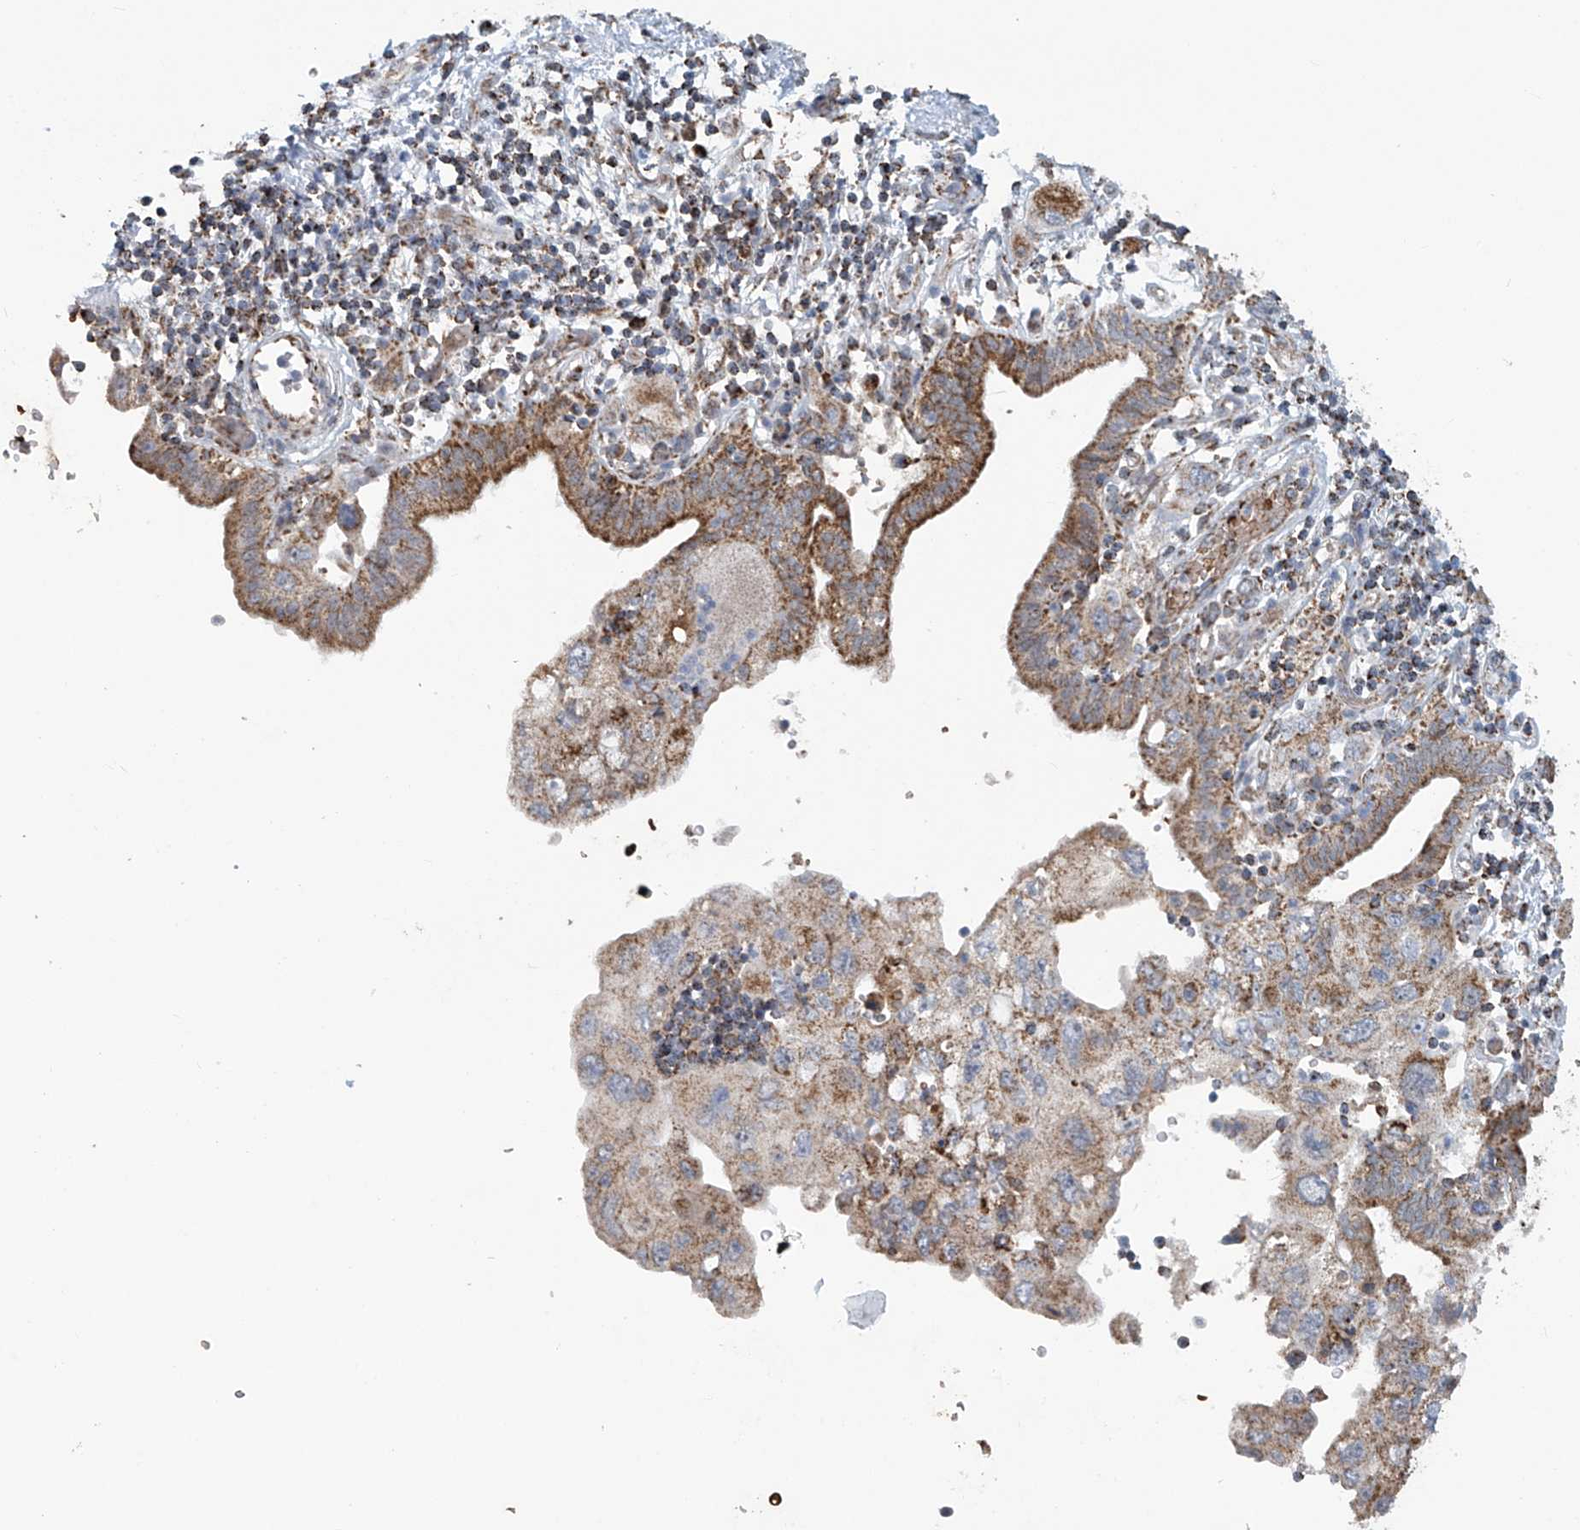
{"staining": {"intensity": "moderate", "quantity": ">75%", "location": "cytoplasmic/membranous"}, "tissue": "pancreatic cancer", "cell_type": "Tumor cells", "image_type": "cancer", "snomed": [{"axis": "morphology", "description": "Adenocarcinoma, NOS"}, {"axis": "topography", "description": "Pancreas"}], "caption": "Protein expression analysis of human pancreatic cancer (adenocarcinoma) reveals moderate cytoplasmic/membranous positivity in about >75% of tumor cells.", "gene": "COMMD1", "patient": {"sex": "female", "age": 73}}